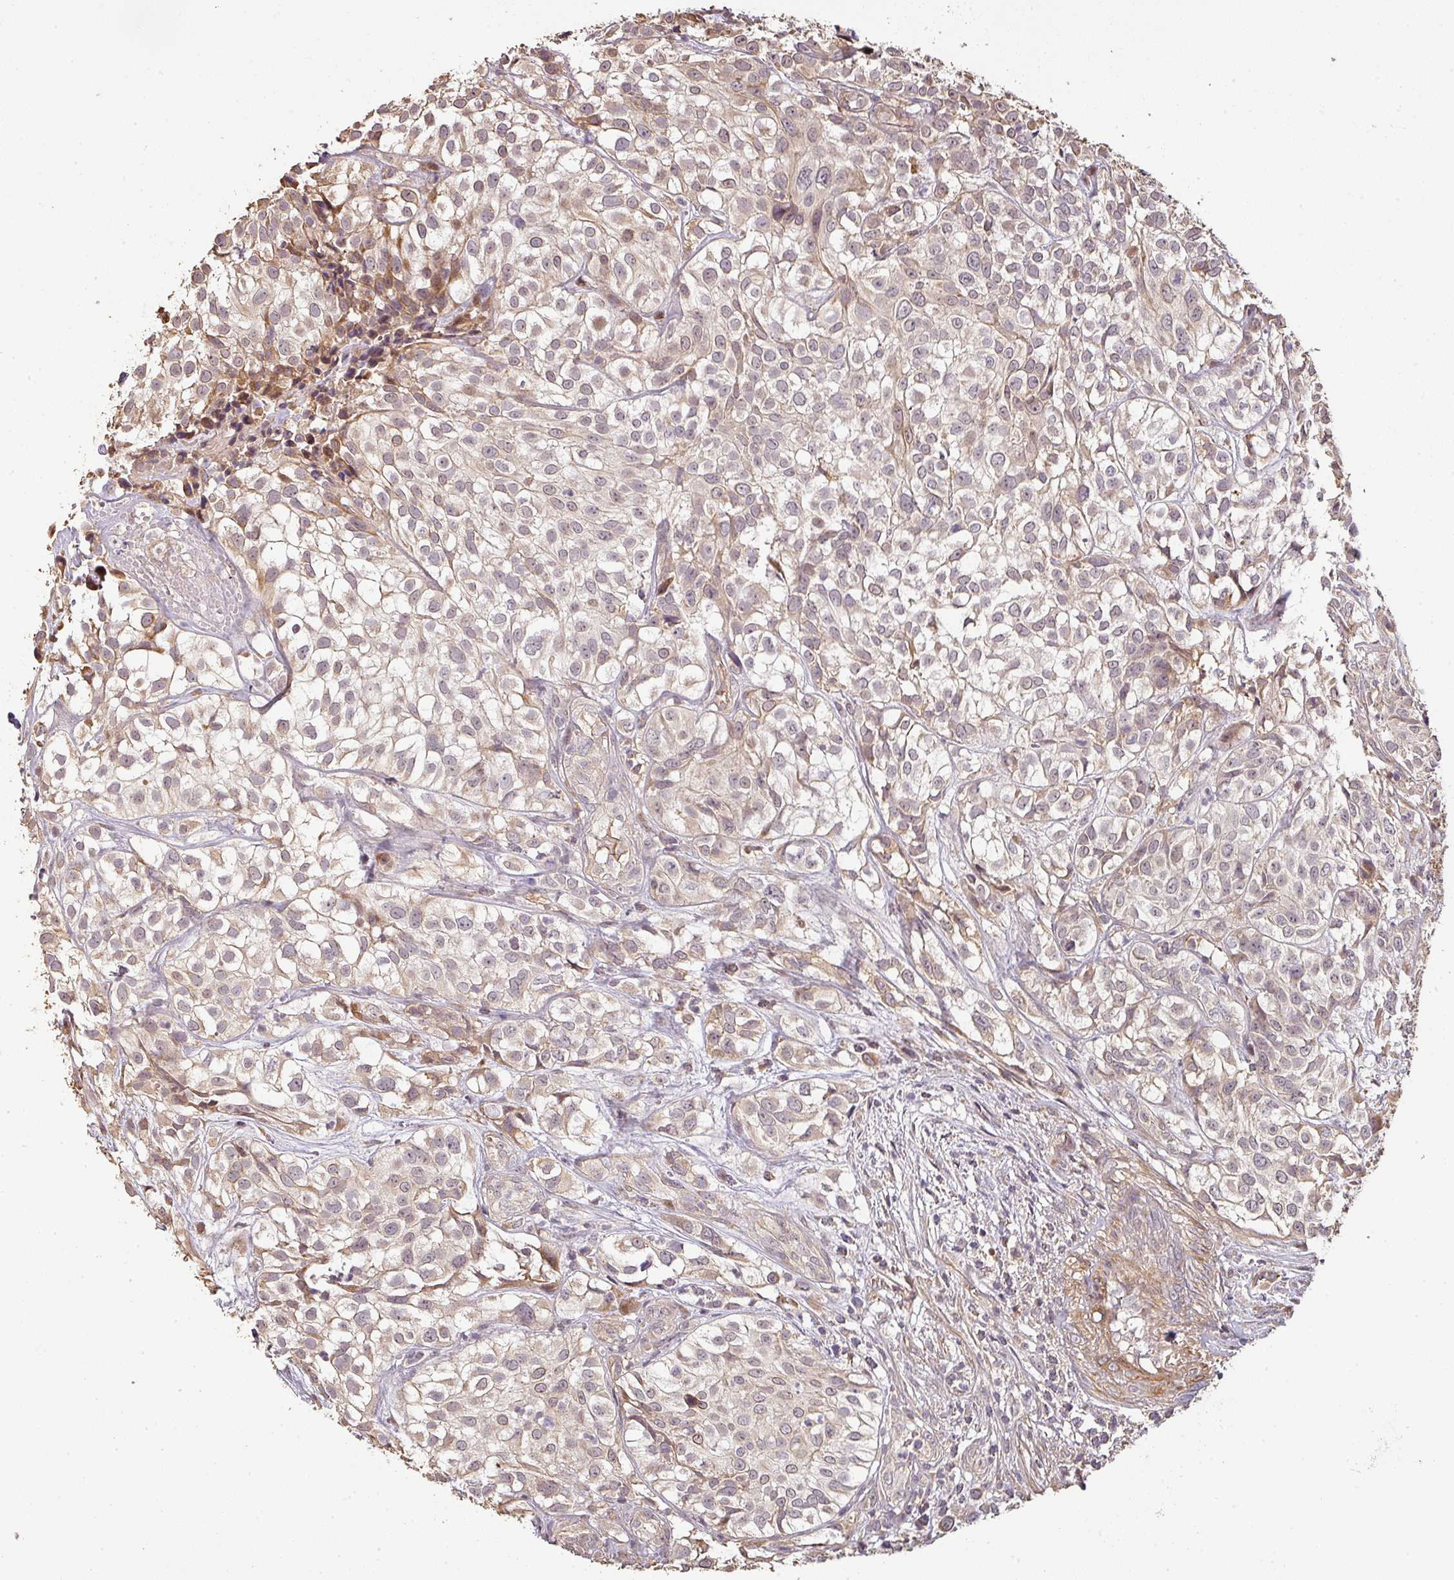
{"staining": {"intensity": "weak", "quantity": ">75%", "location": "cytoplasmic/membranous"}, "tissue": "urothelial cancer", "cell_type": "Tumor cells", "image_type": "cancer", "snomed": [{"axis": "morphology", "description": "Urothelial carcinoma, High grade"}, {"axis": "topography", "description": "Urinary bladder"}], "caption": "There is low levels of weak cytoplasmic/membranous expression in tumor cells of urothelial cancer, as demonstrated by immunohistochemical staining (brown color).", "gene": "BPIFB3", "patient": {"sex": "male", "age": 56}}